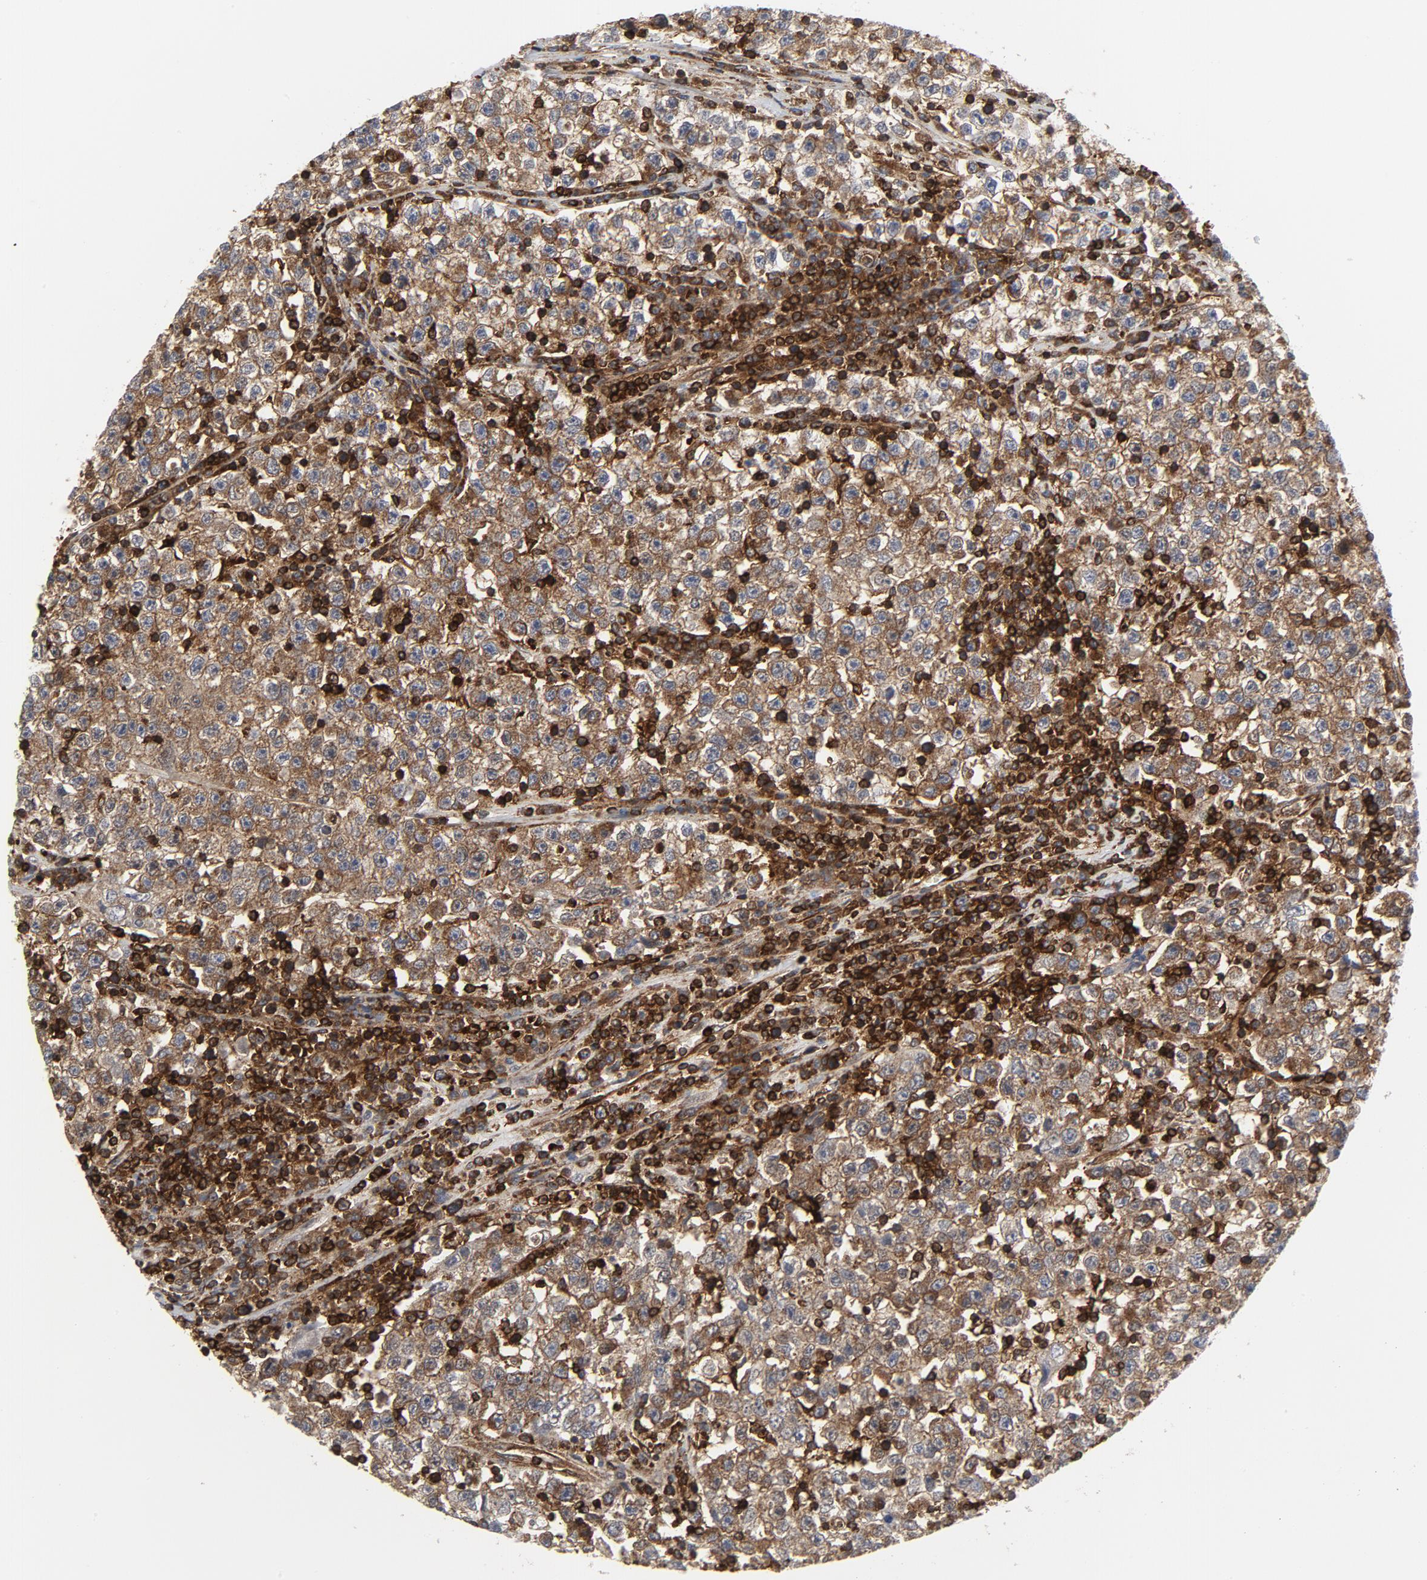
{"staining": {"intensity": "strong", "quantity": ">75%", "location": "cytoplasmic/membranous"}, "tissue": "testis cancer", "cell_type": "Tumor cells", "image_type": "cancer", "snomed": [{"axis": "morphology", "description": "Seminoma, NOS"}, {"axis": "topography", "description": "Testis"}], "caption": "Strong cytoplasmic/membranous expression for a protein is identified in approximately >75% of tumor cells of testis cancer using immunohistochemistry.", "gene": "YES1", "patient": {"sex": "male", "age": 22}}